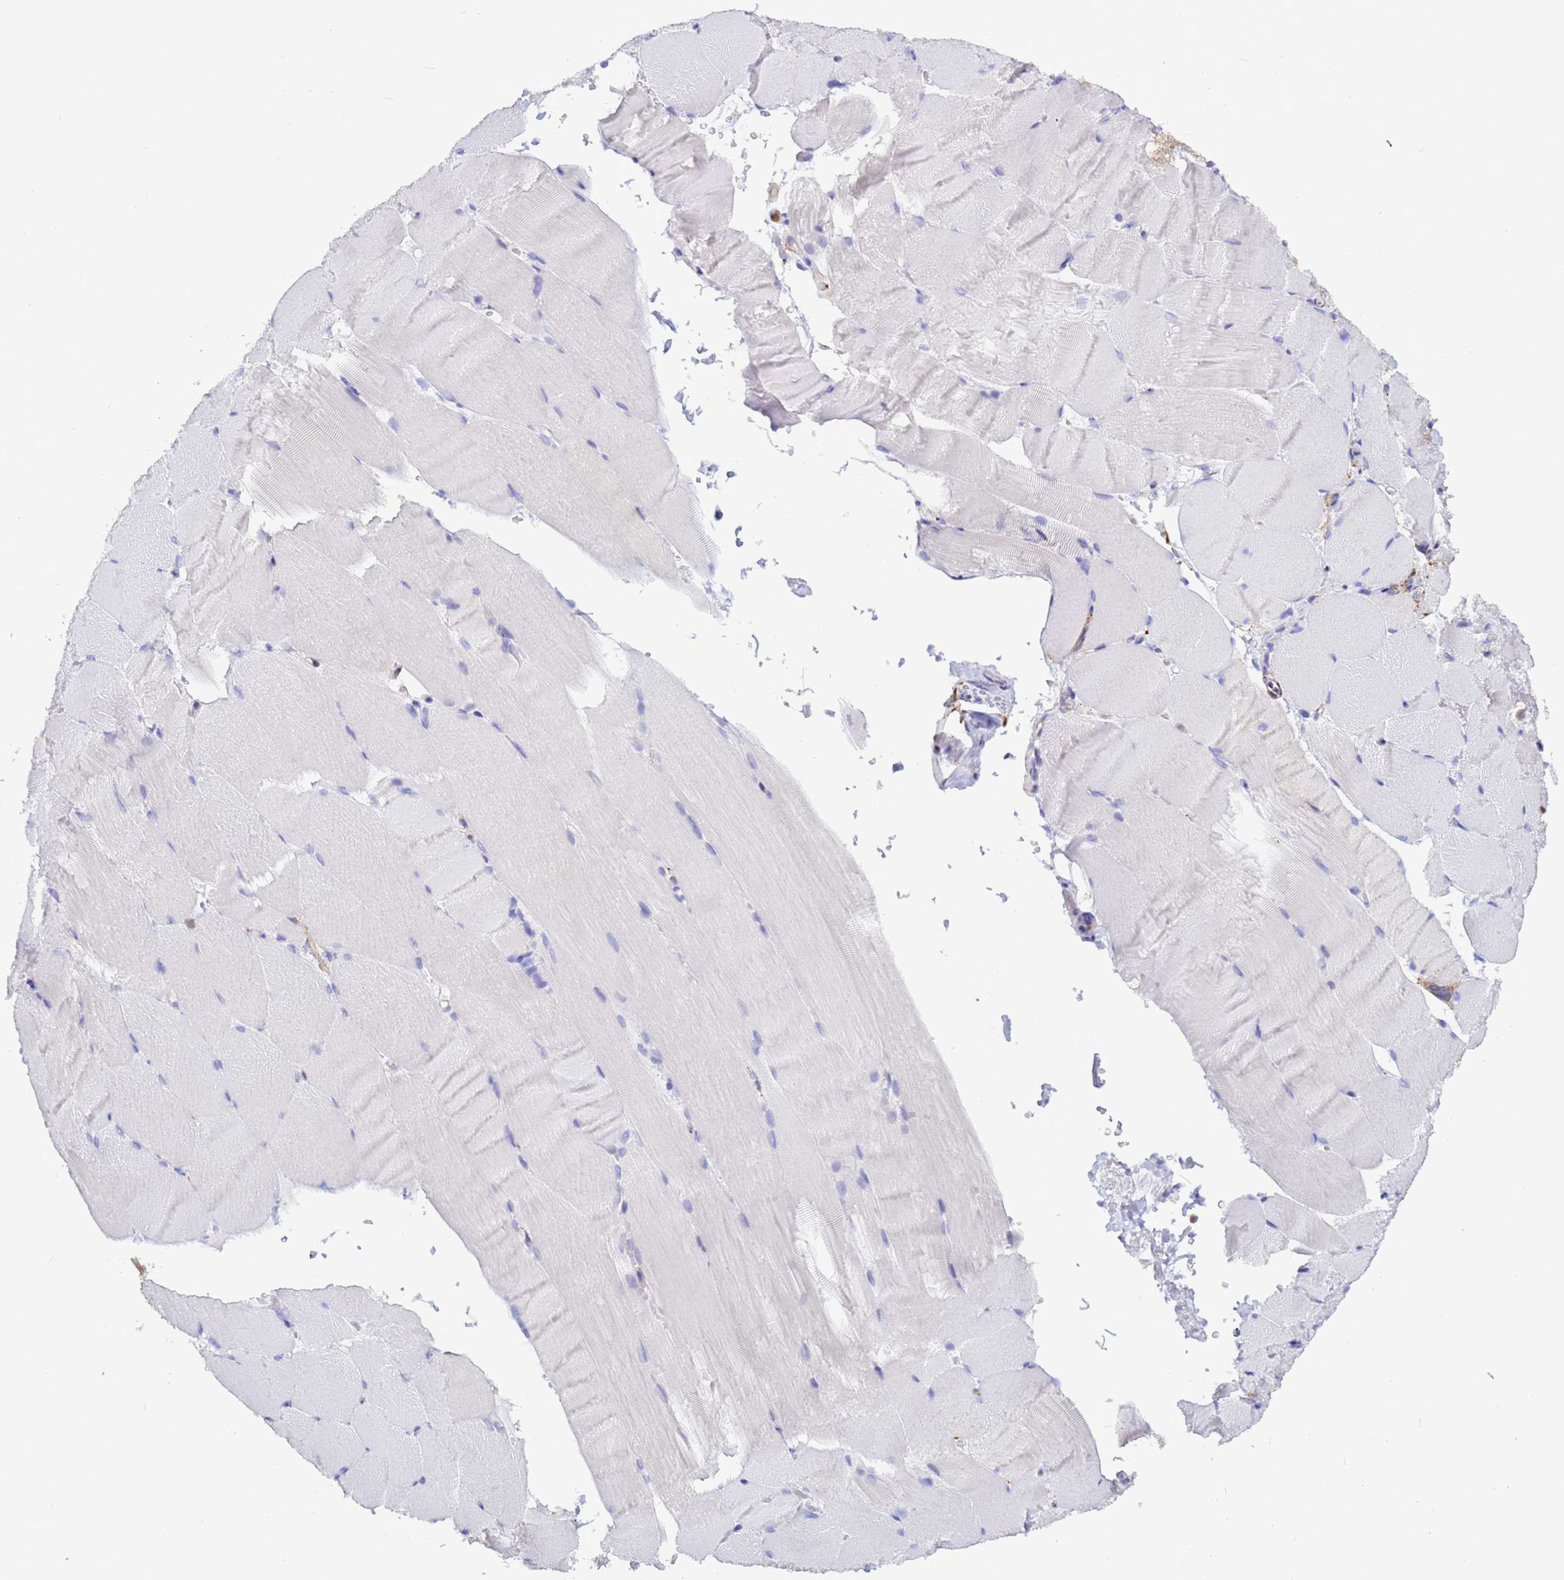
{"staining": {"intensity": "negative", "quantity": "none", "location": "none"}, "tissue": "skeletal muscle", "cell_type": "Myocytes", "image_type": "normal", "snomed": [{"axis": "morphology", "description": "Normal tissue, NOS"}, {"axis": "topography", "description": "Skeletal muscle"}, {"axis": "topography", "description": "Parathyroid gland"}], "caption": "IHC of benign skeletal muscle demonstrates no positivity in myocytes.", "gene": "EZR", "patient": {"sex": "female", "age": 37}}